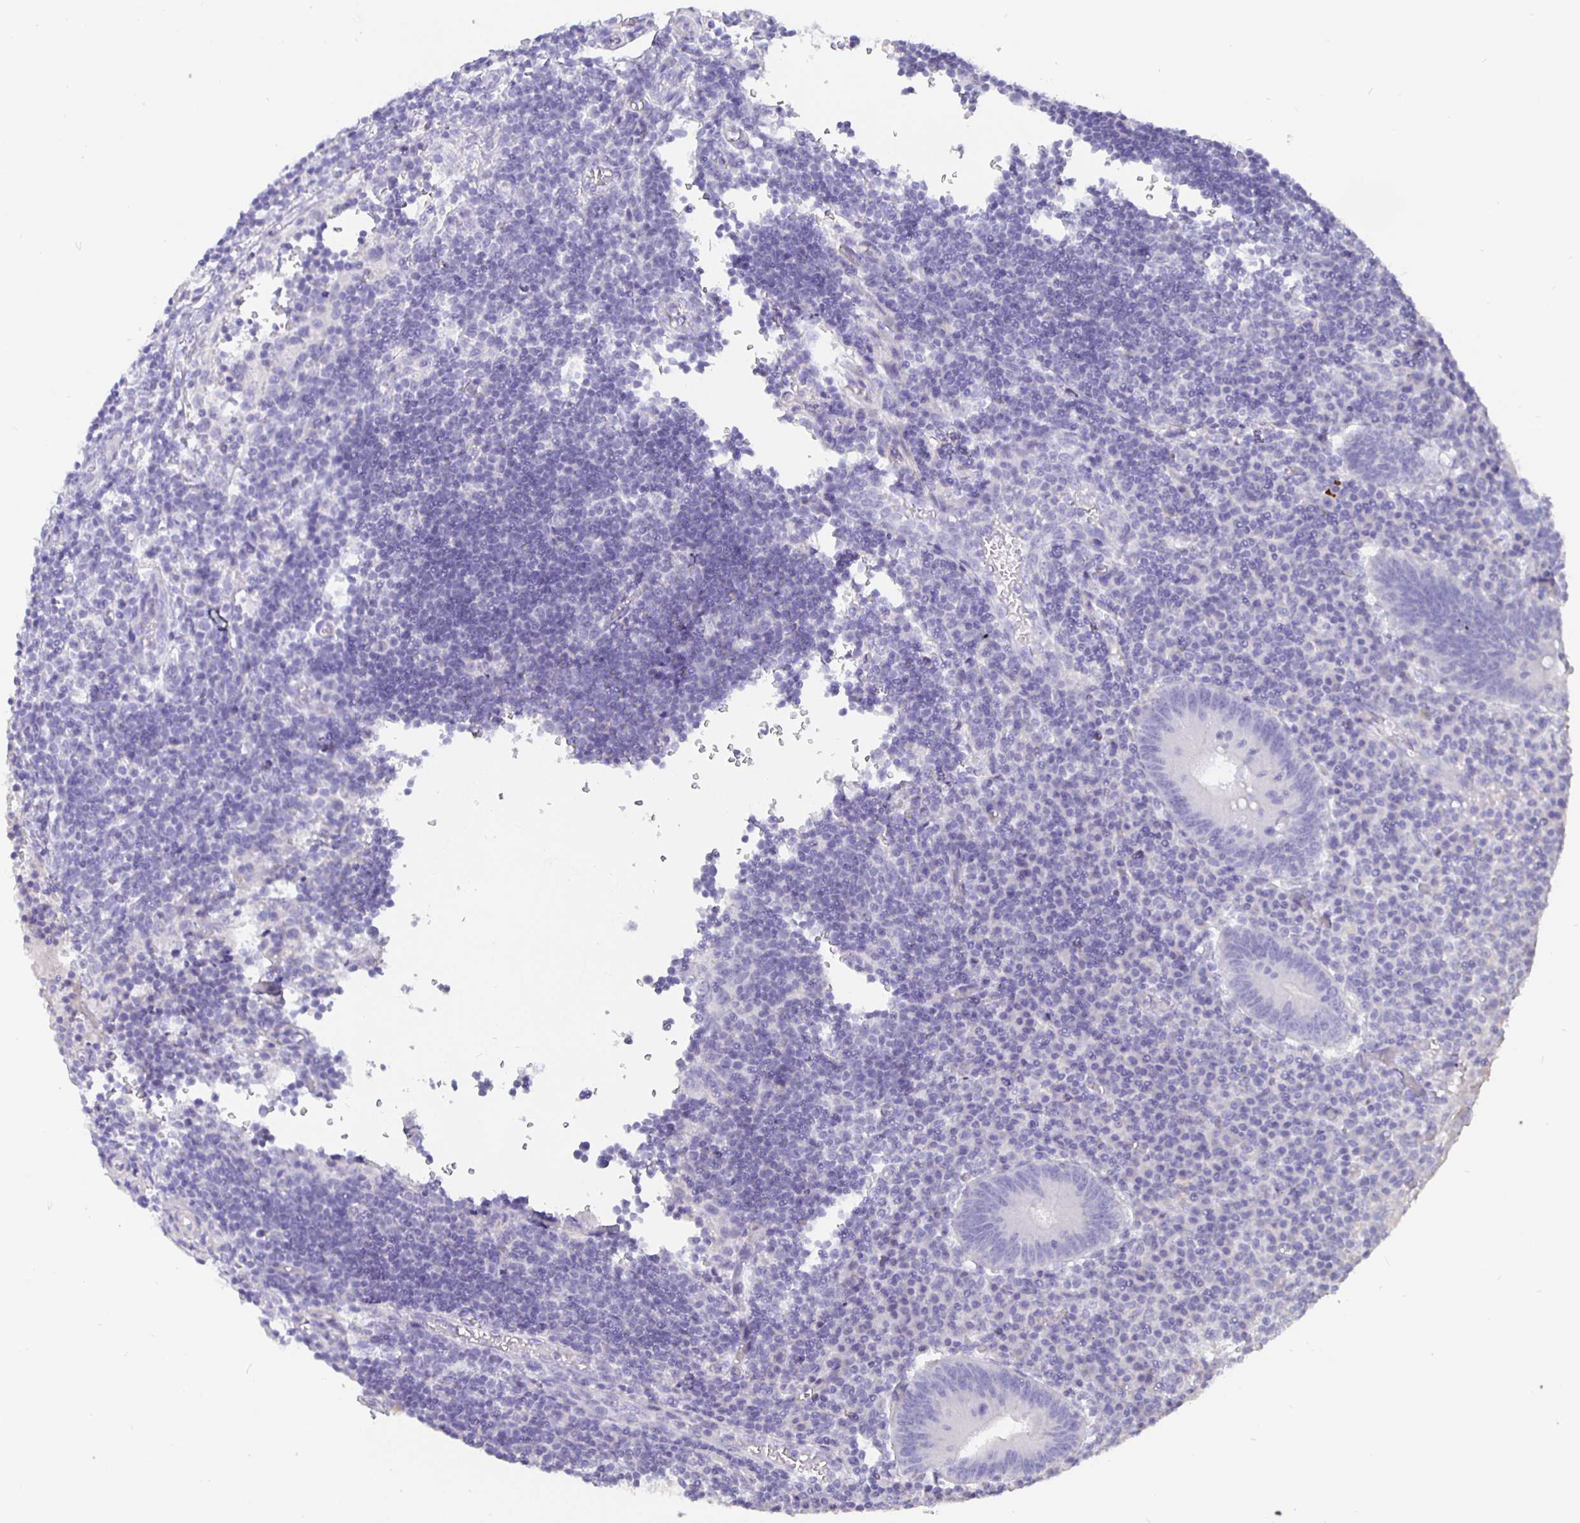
{"staining": {"intensity": "negative", "quantity": "none", "location": "none"}, "tissue": "appendix", "cell_type": "Glandular cells", "image_type": "normal", "snomed": [{"axis": "morphology", "description": "Normal tissue, NOS"}, {"axis": "topography", "description": "Appendix"}], "caption": "Image shows no significant protein expression in glandular cells of benign appendix. (IHC, brightfield microscopy, high magnification).", "gene": "CFAP74", "patient": {"sex": "male", "age": 18}}